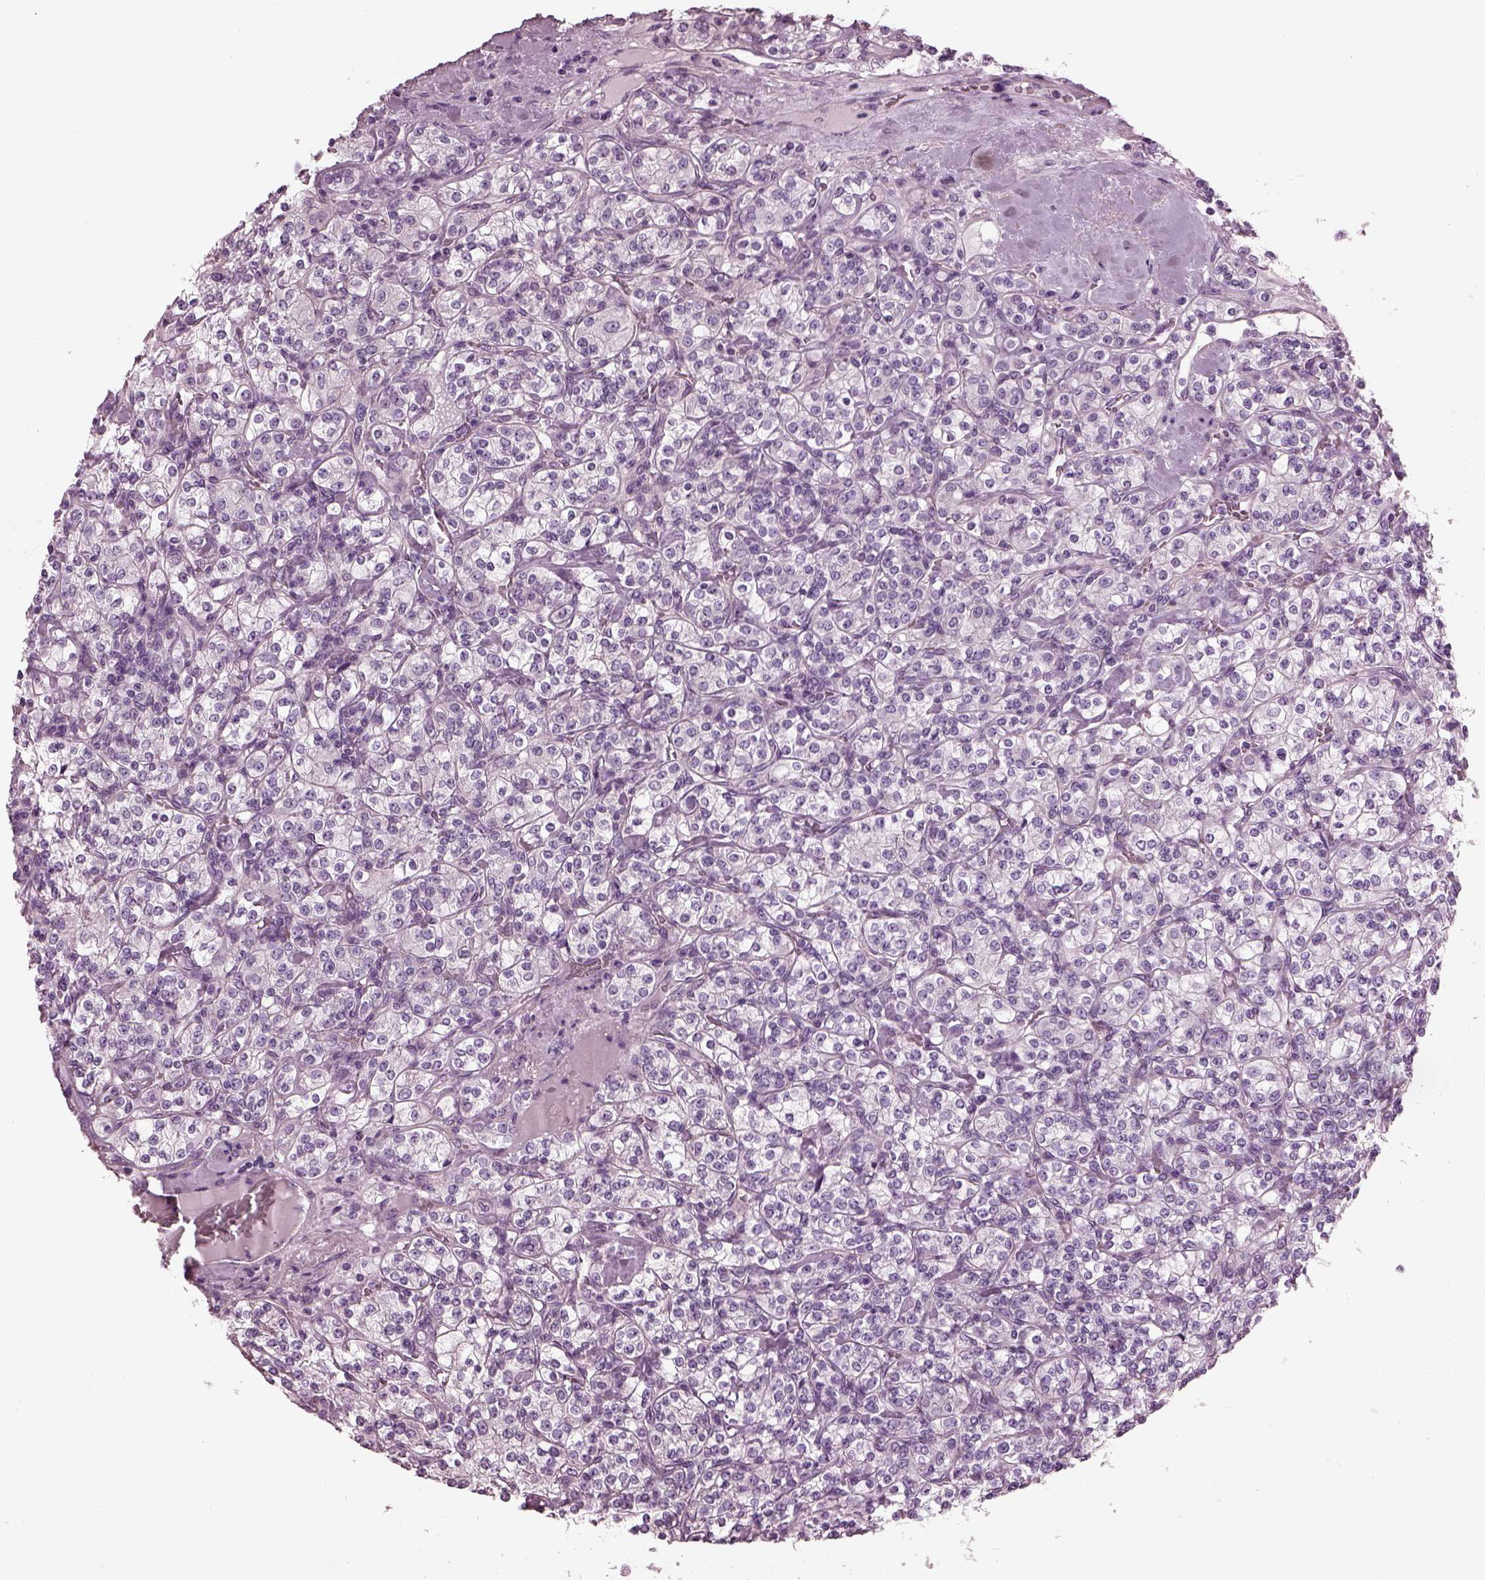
{"staining": {"intensity": "negative", "quantity": "none", "location": "none"}, "tissue": "renal cancer", "cell_type": "Tumor cells", "image_type": "cancer", "snomed": [{"axis": "morphology", "description": "Adenocarcinoma, NOS"}, {"axis": "topography", "description": "Kidney"}], "caption": "The photomicrograph demonstrates no significant positivity in tumor cells of renal cancer. The staining was performed using DAB to visualize the protein expression in brown, while the nuclei were stained in blue with hematoxylin (Magnification: 20x).", "gene": "BFSP1", "patient": {"sex": "male", "age": 77}}